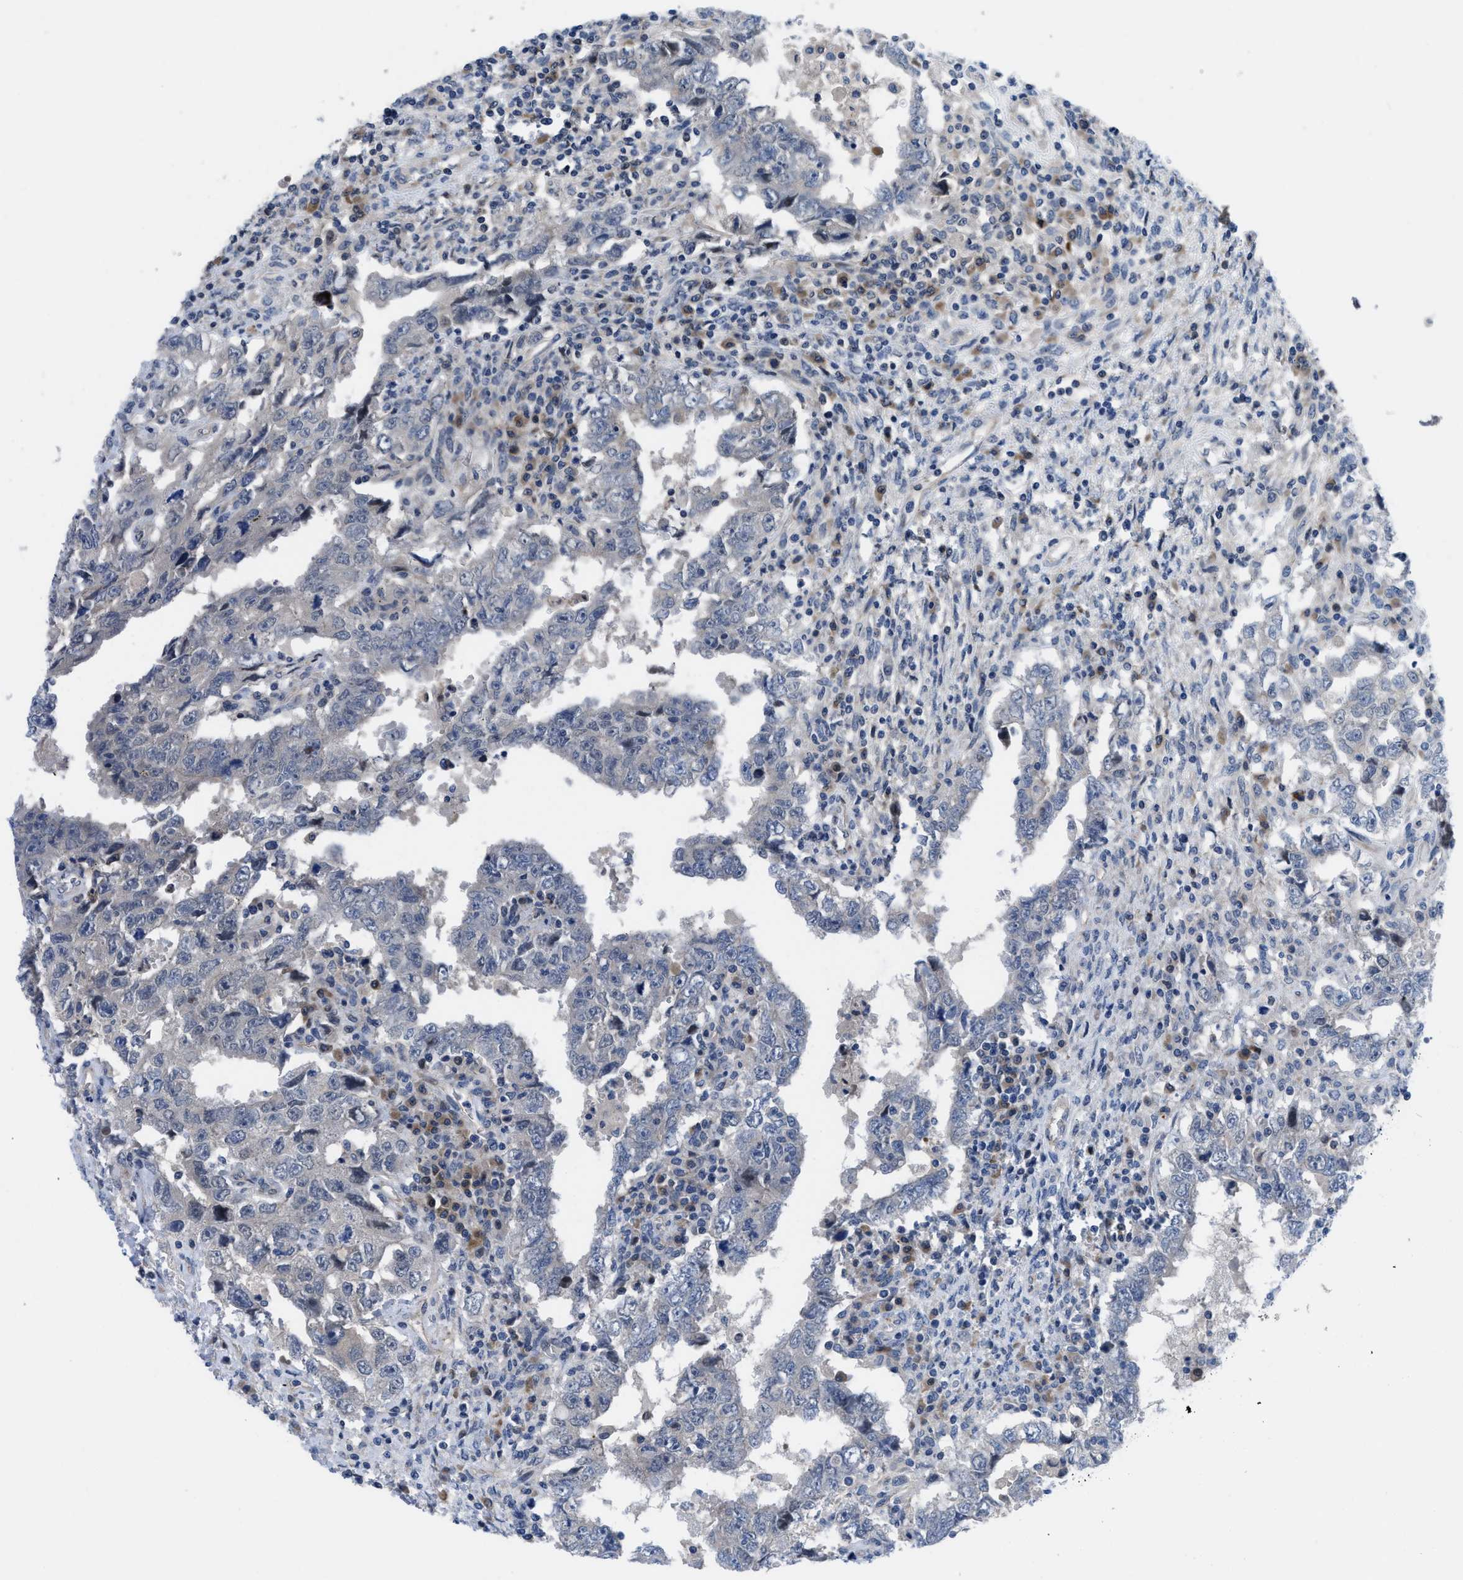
{"staining": {"intensity": "negative", "quantity": "none", "location": "none"}, "tissue": "testis cancer", "cell_type": "Tumor cells", "image_type": "cancer", "snomed": [{"axis": "morphology", "description": "Carcinoma, Embryonal, NOS"}, {"axis": "topography", "description": "Testis"}], "caption": "Immunohistochemistry (IHC) of testis cancer exhibits no positivity in tumor cells.", "gene": "IL17RE", "patient": {"sex": "male", "age": 26}}